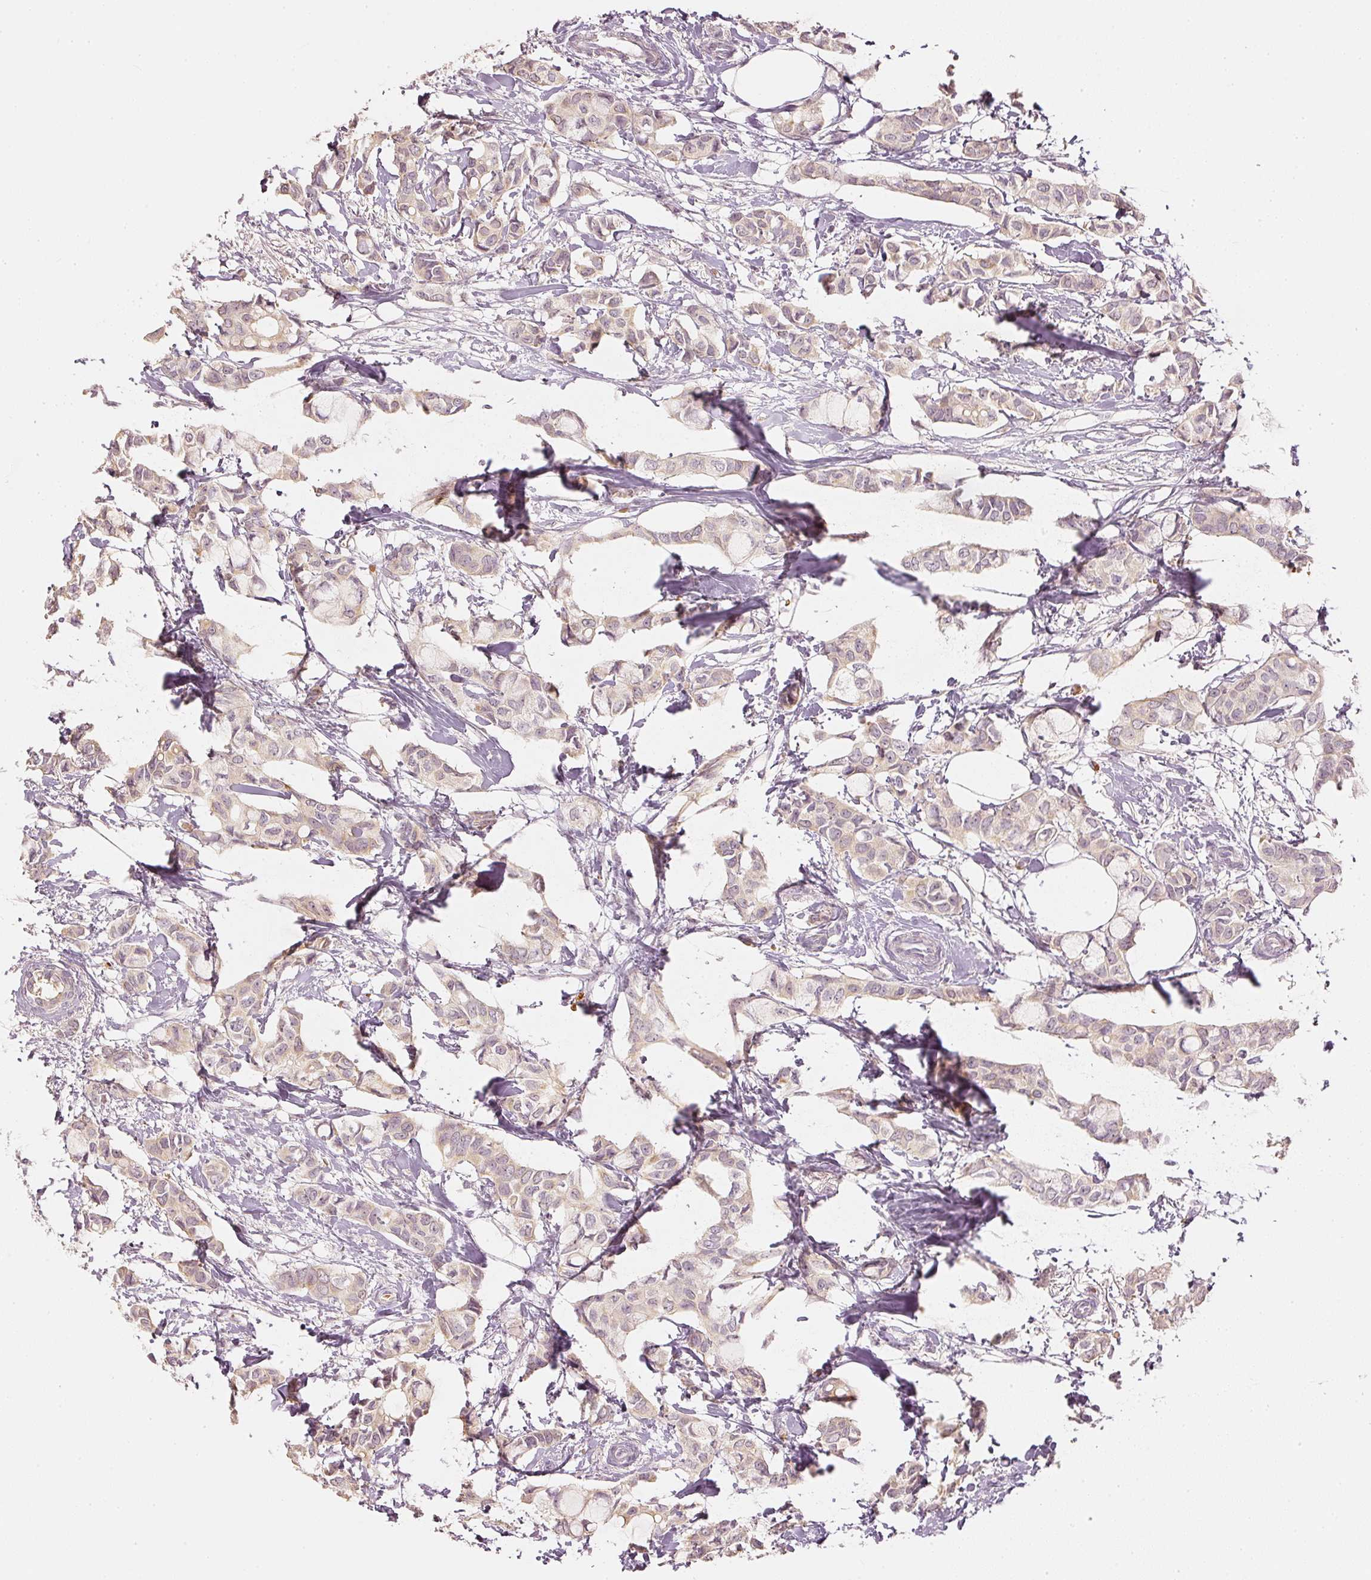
{"staining": {"intensity": "weak", "quantity": ">75%", "location": "cytoplasmic/membranous"}, "tissue": "breast cancer", "cell_type": "Tumor cells", "image_type": "cancer", "snomed": [{"axis": "morphology", "description": "Duct carcinoma"}, {"axis": "topography", "description": "Breast"}], "caption": "Human breast invasive ductal carcinoma stained with a protein marker exhibits weak staining in tumor cells.", "gene": "GZMA", "patient": {"sex": "female", "age": 73}}